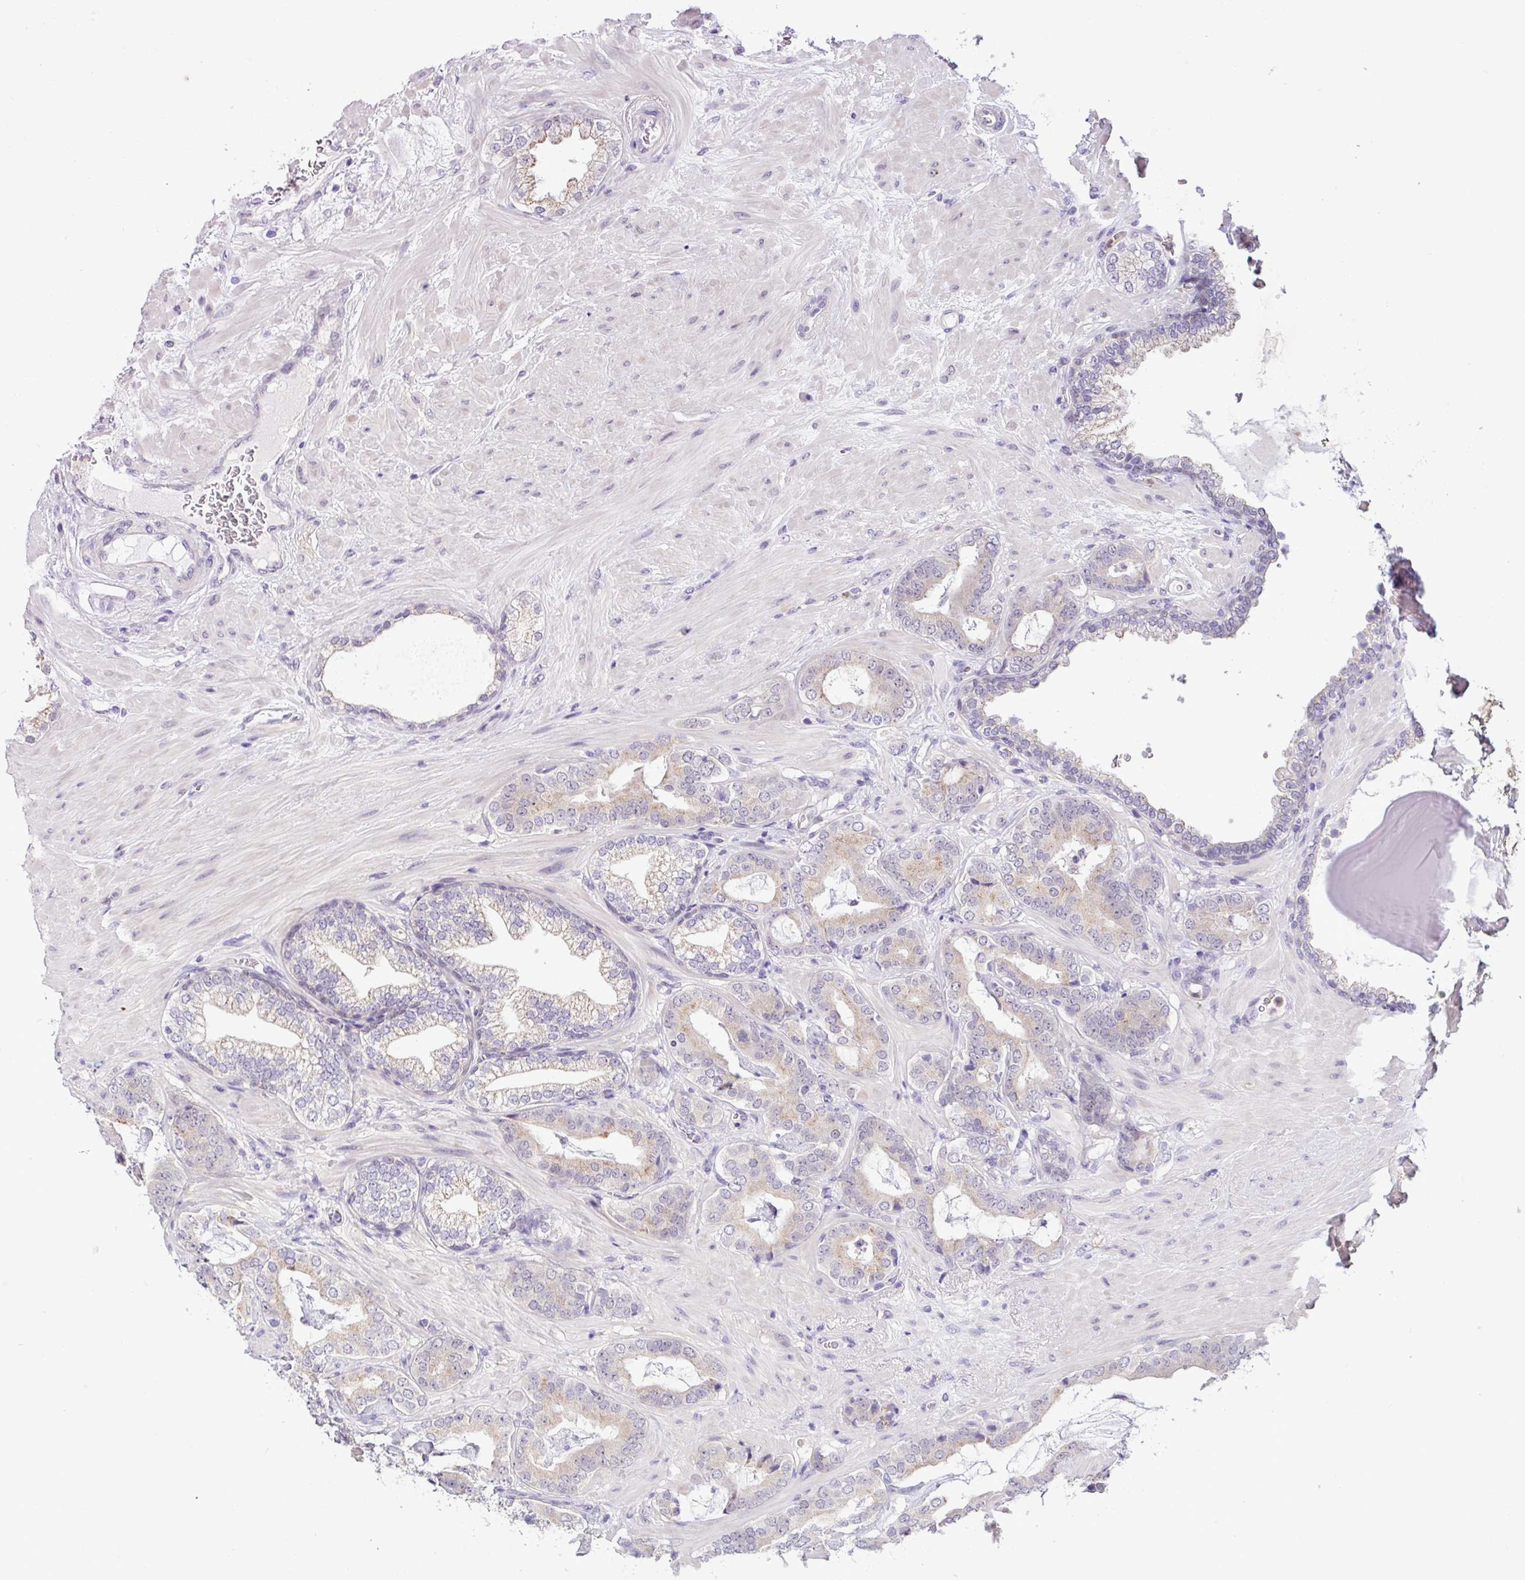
{"staining": {"intensity": "weak", "quantity": "25%-75%", "location": "cytoplasmic/membranous"}, "tissue": "prostate cancer", "cell_type": "Tumor cells", "image_type": "cancer", "snomed": [{"axis": "morphology", "description": "Adenocarcinoma, Low grade"}, {"axis": "topography", "description": "Prostate"}], "caption": "Prostate low-grade adenocarcinoma stained with a brown dye exhibits weak cytoplasmic/membranous positive staining in about 25%-75% of tumor cells.", "gene": "TONSL", "patient": {"sex": "male", "age": 61}}